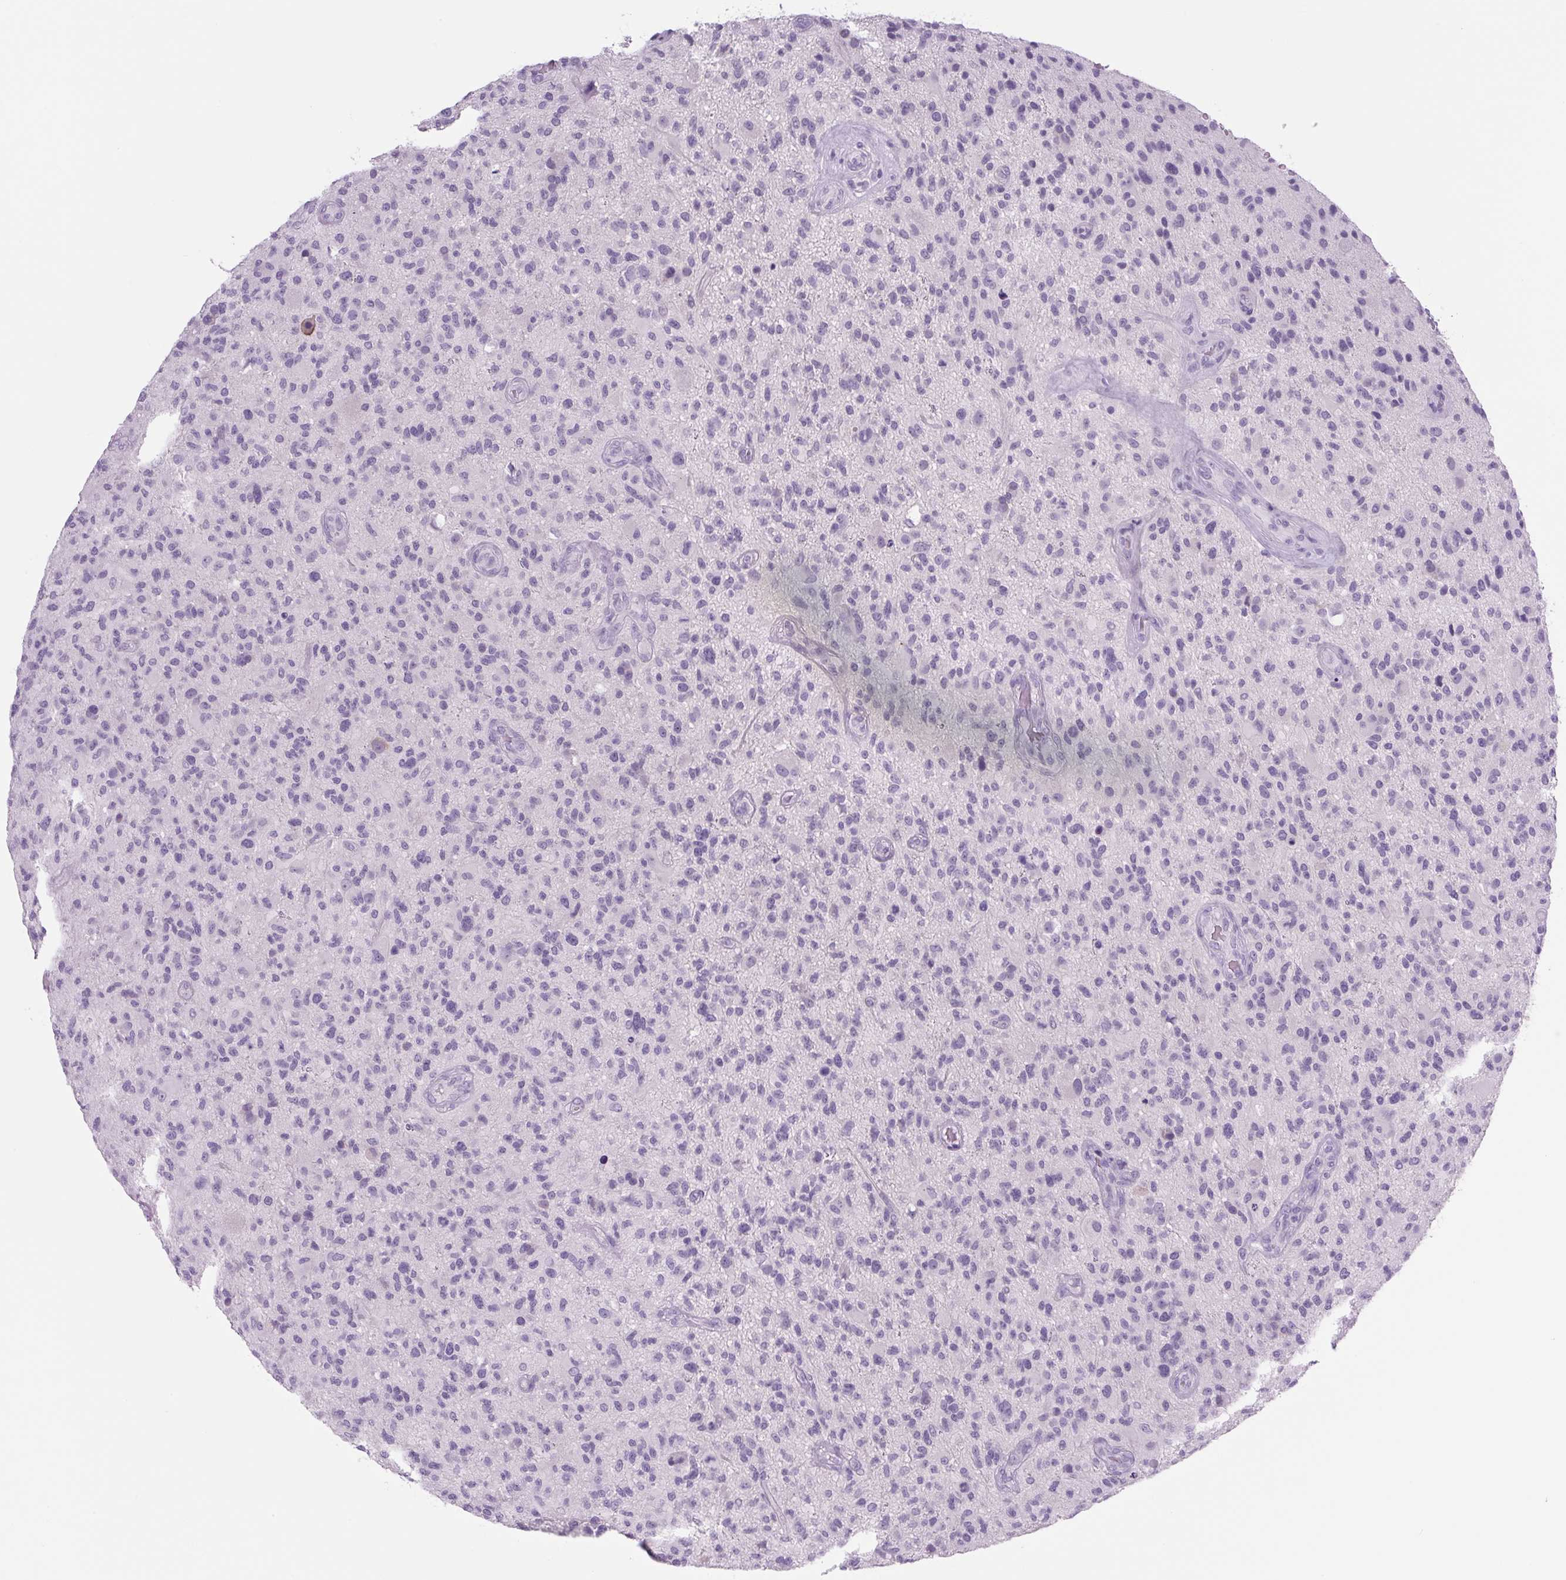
{"staining": {"intensity": "negative", "quantity": "none", "location": "none"}, "tissue": "glioma", "cell_type": "Tumor cells", "image_type": "cancer", "snomed": [{"axis": "morphology", "description": "Glioma, malignant, High grade"}, {"axis": "topography", "description": "Brain"}], "caption": "Protein analysis of glioma shows no significant staining in tumor cells.", "gene": "COL9A2", "patient": {"sex": "male", "age": 47}}